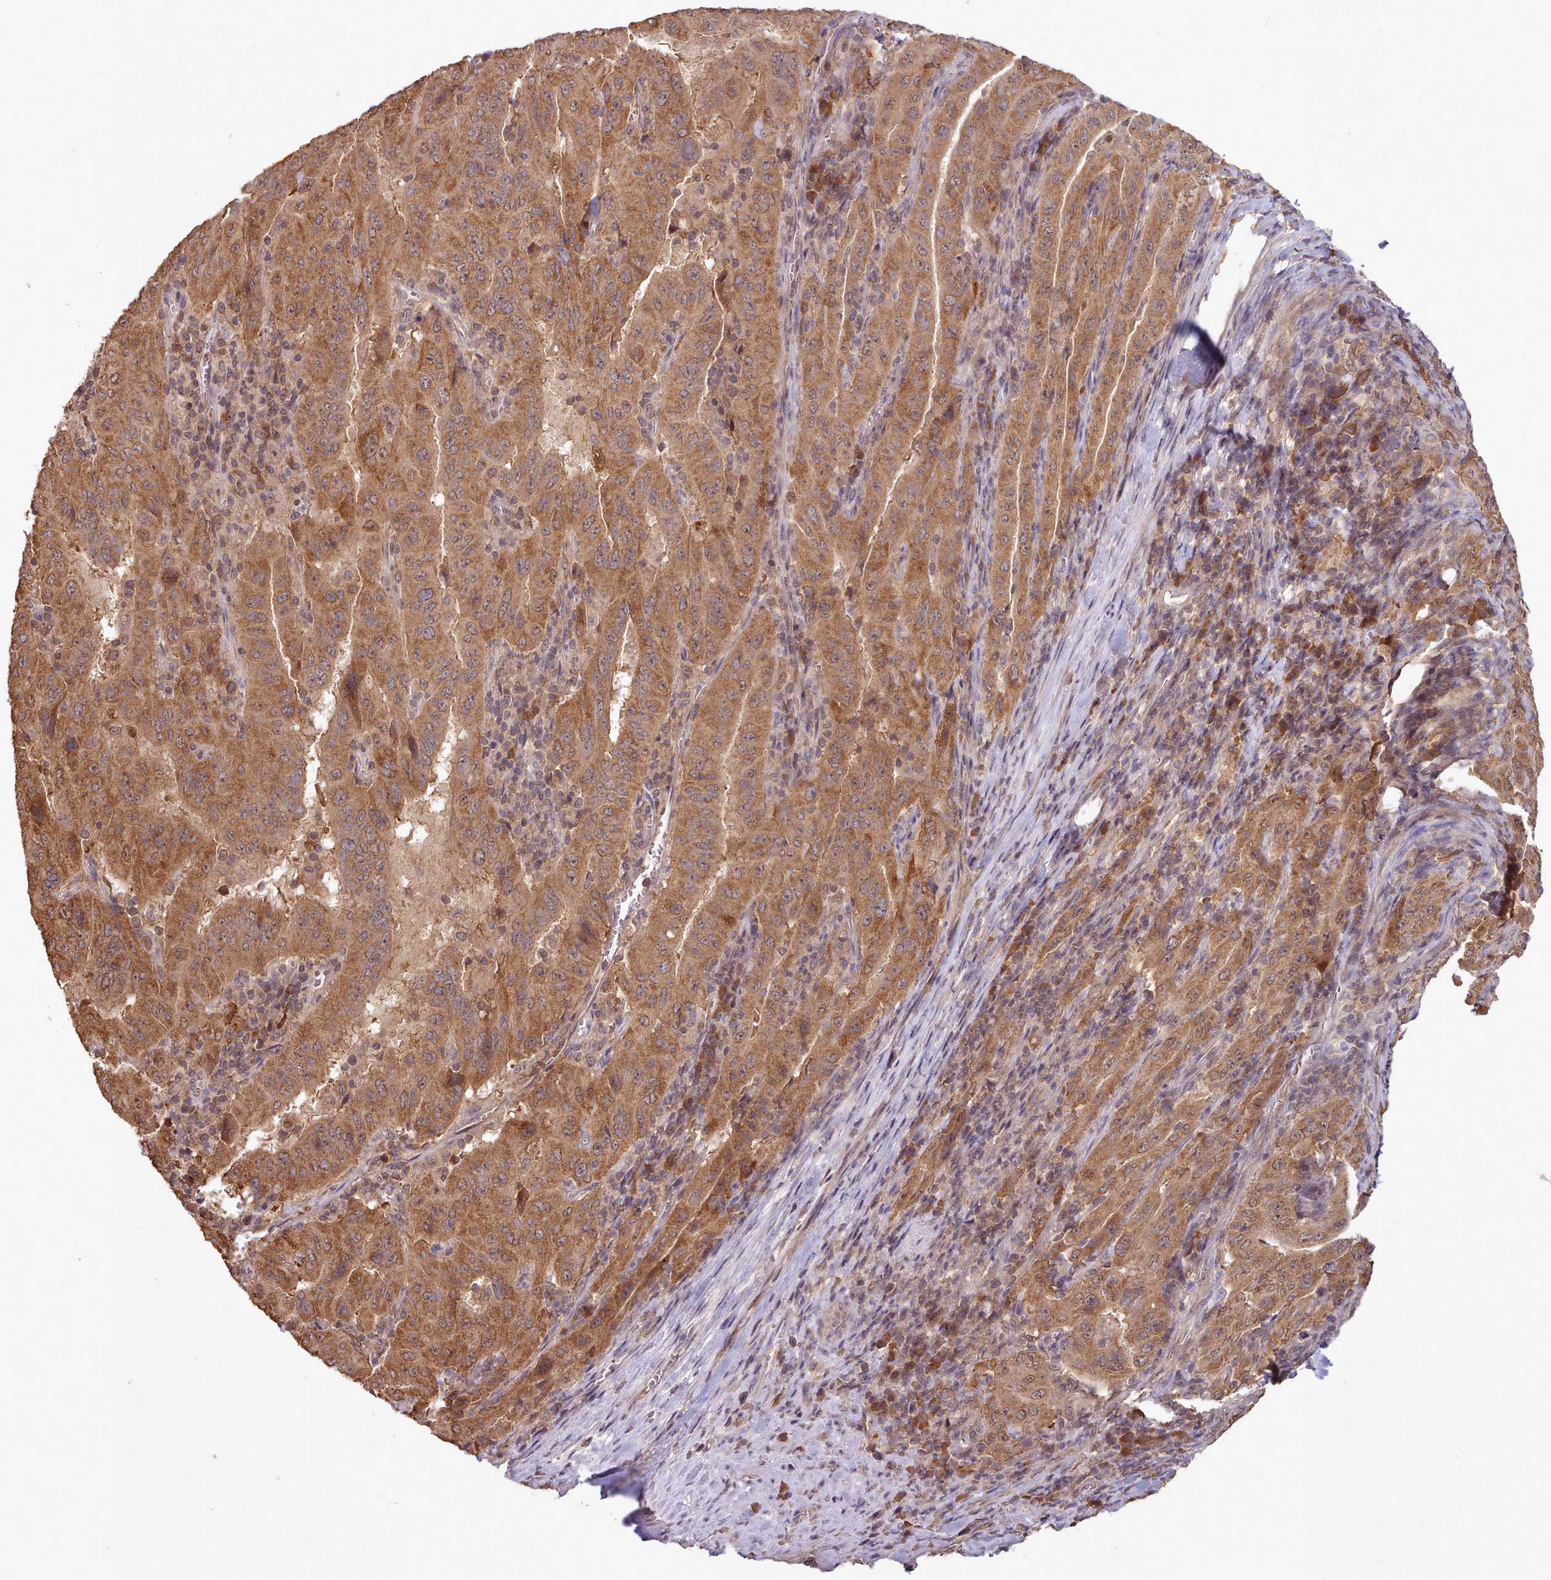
{"staining": {"intensity": "moderate", "quantity": ">75%", "location": "cytoplasmic/membranous"}, "tissue": "pancreatic cancer", "cell_type": "Tumor cells", "image_type": "cancer", "snomed": [{"axis": "morphology", "description": "Adenocarcinoma, NOS"}, {"axis": "topography", "description": "Pancreas"}], "caption": "Tumor cells show moderate cytoplasmic/membranous expression in approximately >75% of cells in pancreatic cancer.", "gene": "PIP4P1", "patient": {"sex": "male", "age": 63}}